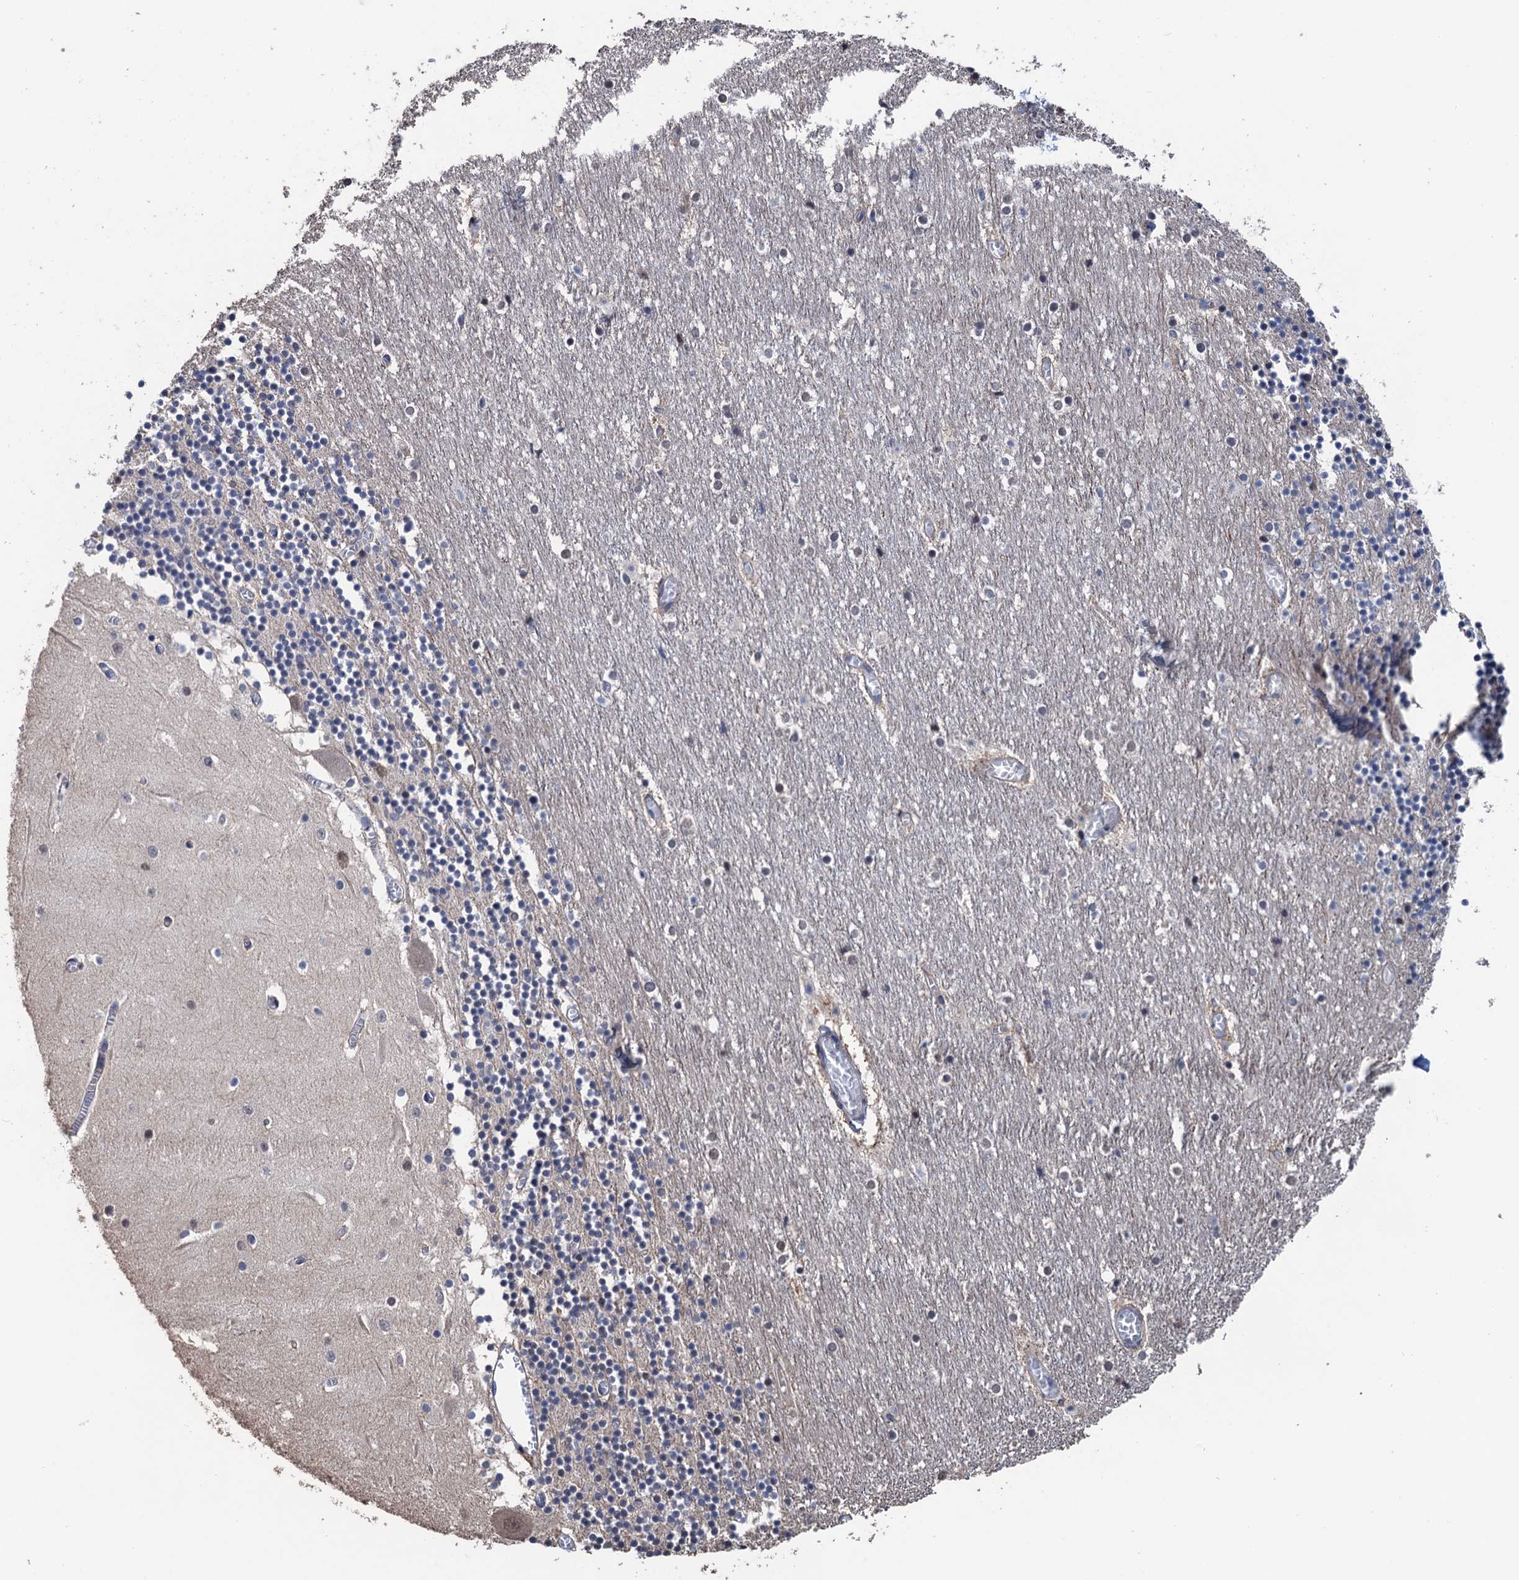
{"staining": {"intensity": "negative", "quantity": "none", "location": "none"}, "tissue": "cerebellum", "cell_type": "Cells in granular layer", "image_type": "normal", "snomed": [{"axis": "morphology", "description": "Normal tissue, NOS"}, {"axis": "topography", "description": "Cerebellum"}], "caption": "This is an immunohistochemistry (IHC) histopathology image of unremarkable human cerebellum. There is no expression in cells in granular layer.", "gene": "ART5", "patient": {"sex": "female", "age": 28}}